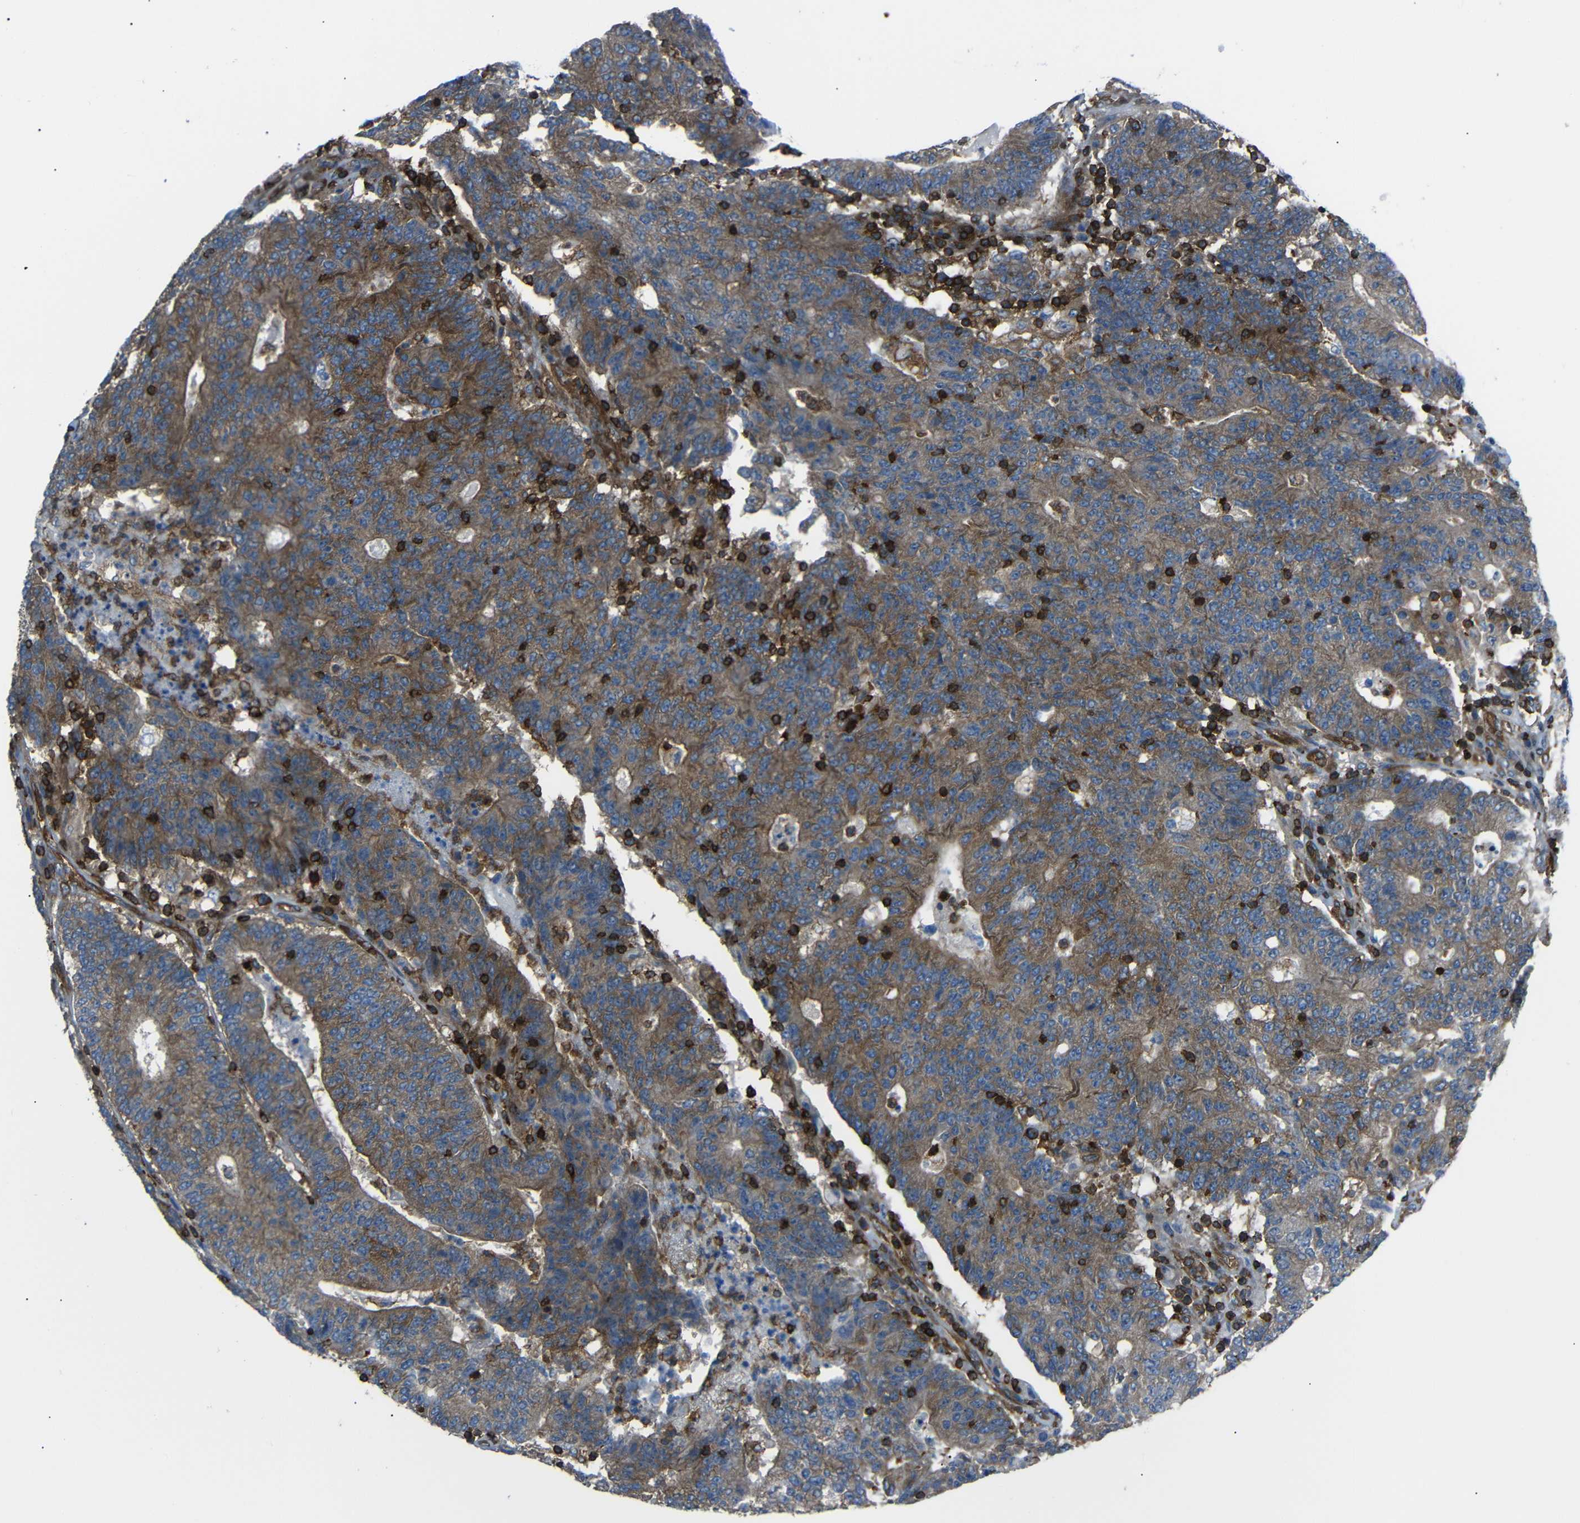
{"staining": {"intensity": "moderate", "quantity": ">75%", "location": "cytoplasmic/membranous"}, "tissue": "colorectal cancer", "cell_type": "Tumor cells", "image_type": "cancer", "snomed": [{"axis": "morphology", "description": "Normal tissue, NOS"}, {"axis": "morphology", "description": "Adenocarcinoma, NOS"}, {"axis": "topography", "description": "Colon"}], "caption": "Protein analysis of colorectal adenocarcinoma tissue demonstrates moderate cytoplasmic/membranous expression in approximately >75% of tumor cells.", "gene": "ARHGEF1", "patient": {"sex": "female", "age": 75}}